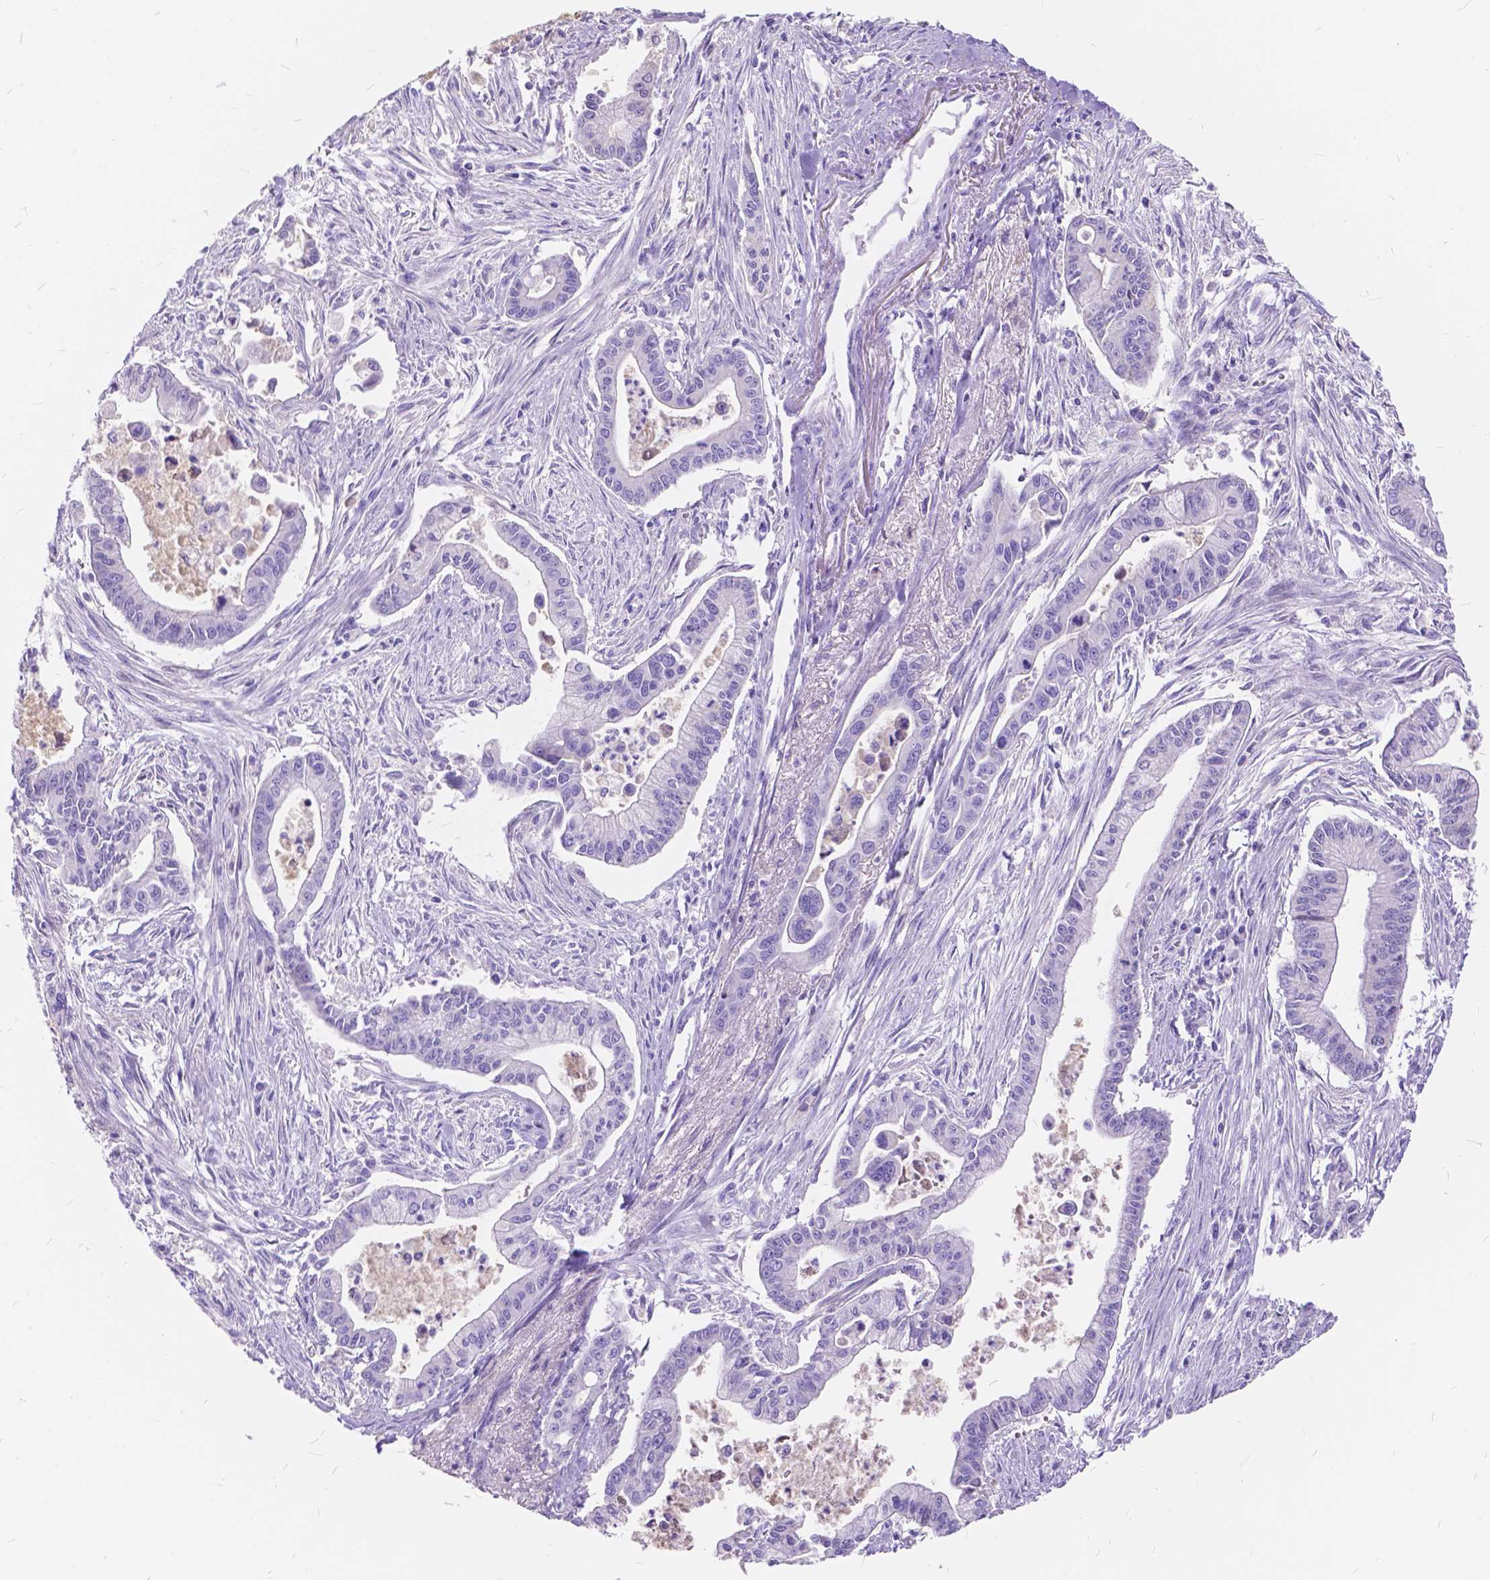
{"staining": {"intensity": "negative", "quantity": "none", "location": "none"}, "tissue": "pancreatic cancer", "cell_type": "Tumor cells", "image_type": "cancer", "snomed": [{"axis": "morphology", "description": "Adenocarcinoma, NOS"}, {"axis": "topography", "description": "Pancreas"}], "caption": "Adenocarcinoma (pancreatic) stained for a protein using IHC shows no expression tumor cells.", "gene": "FOXL2", "patient": {"sex": "female", "age": 65}}